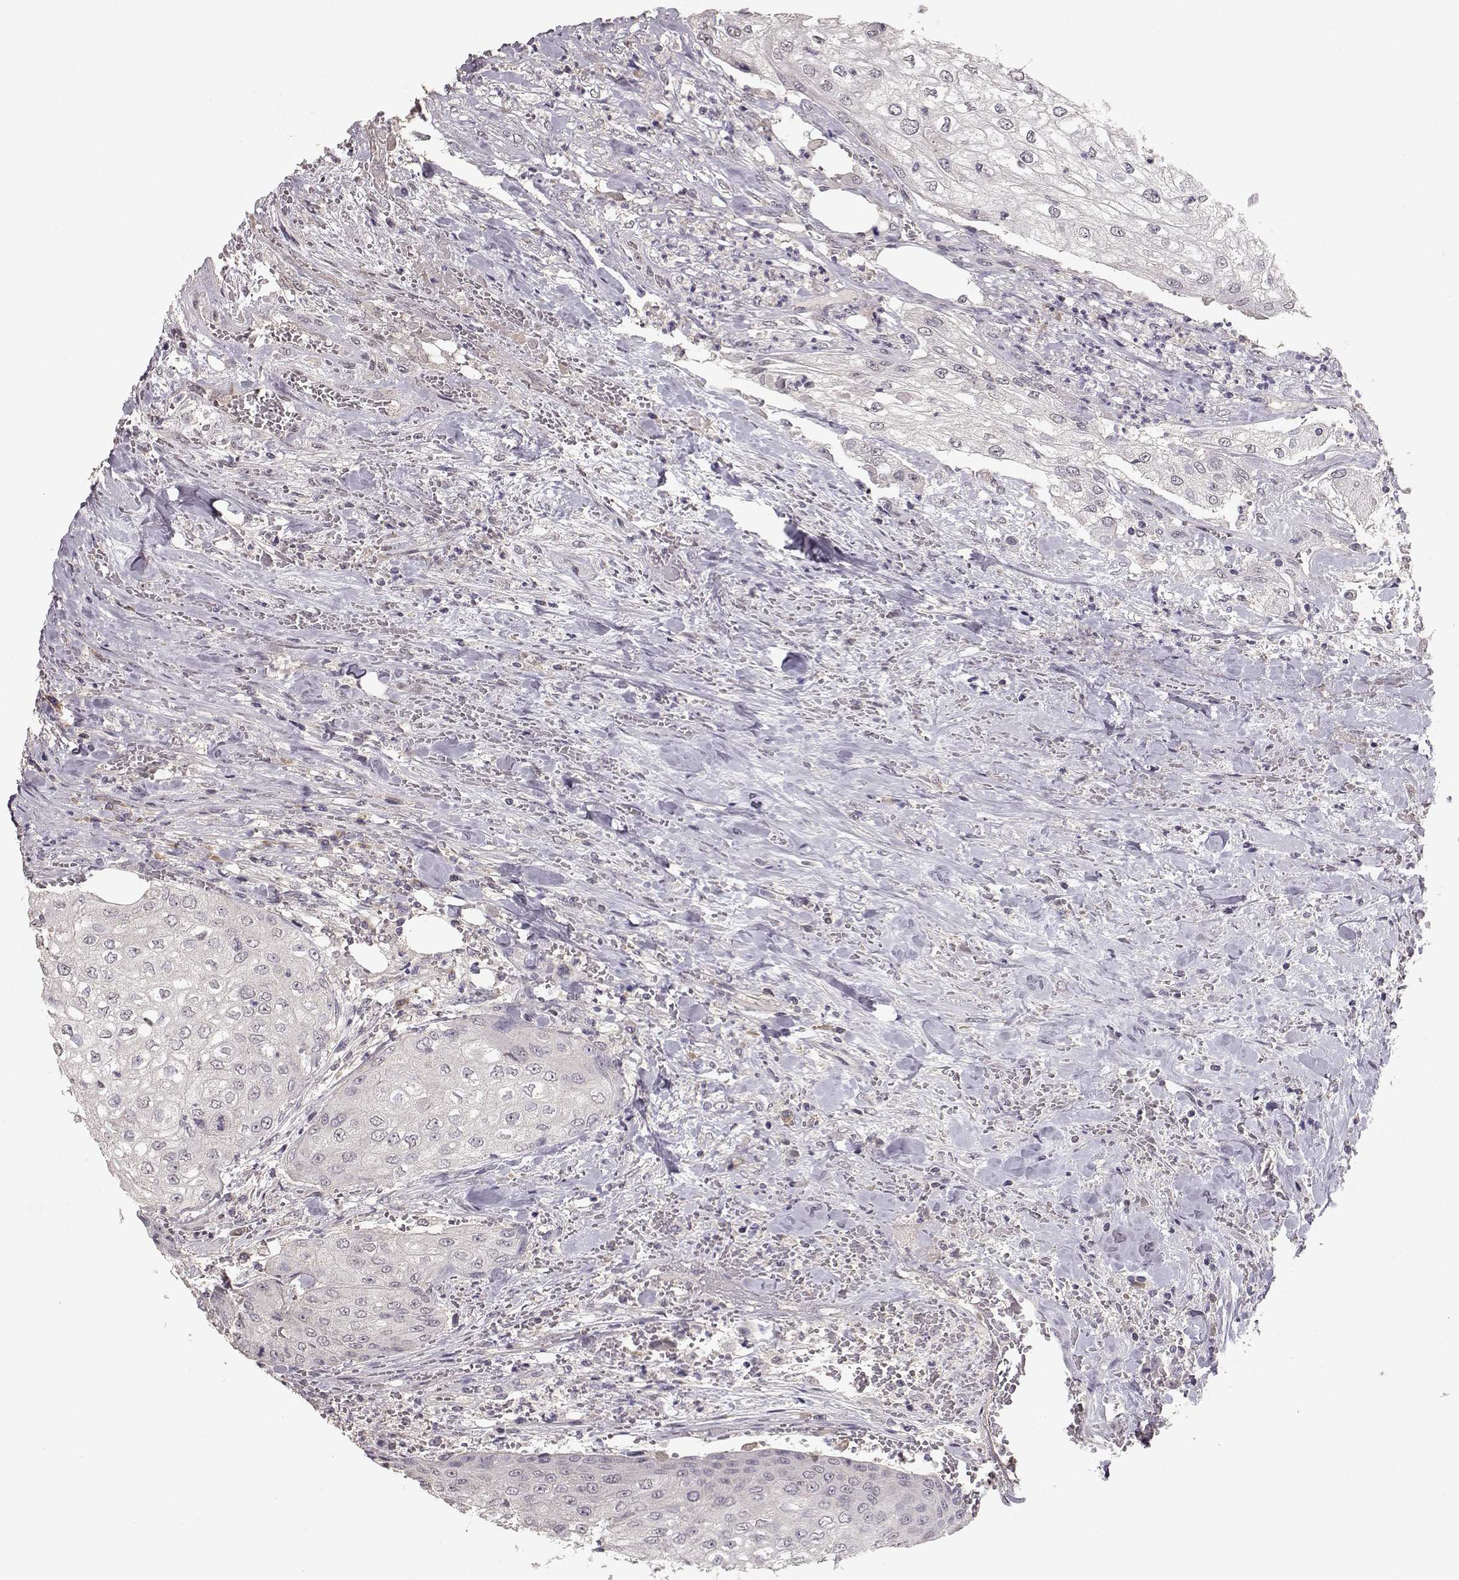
{"staining": {"intensity": "negative", "quantity": "none", "location": "none"}, "tissue": "urothelial cancer", "cell_type": "Tumor cells", "image_type": "cancer", "snomed": [{"axis": "morphology", "description": "Urothelial carcinoma, High grade"}, {"axis": "topography", "description": "Urinary bladder"}], "caption": "Histopathology image shows no protein expression in tumor cells of urothelial carcinoma (high-grade) tissue. The staining is performed using DAB (3,3'-diaminobenzidine) brown chromogen with nuclei counter-stained in using hematoxylin.", "gene": "PMCH", "patient": {"sex": "male", "age": 62}}